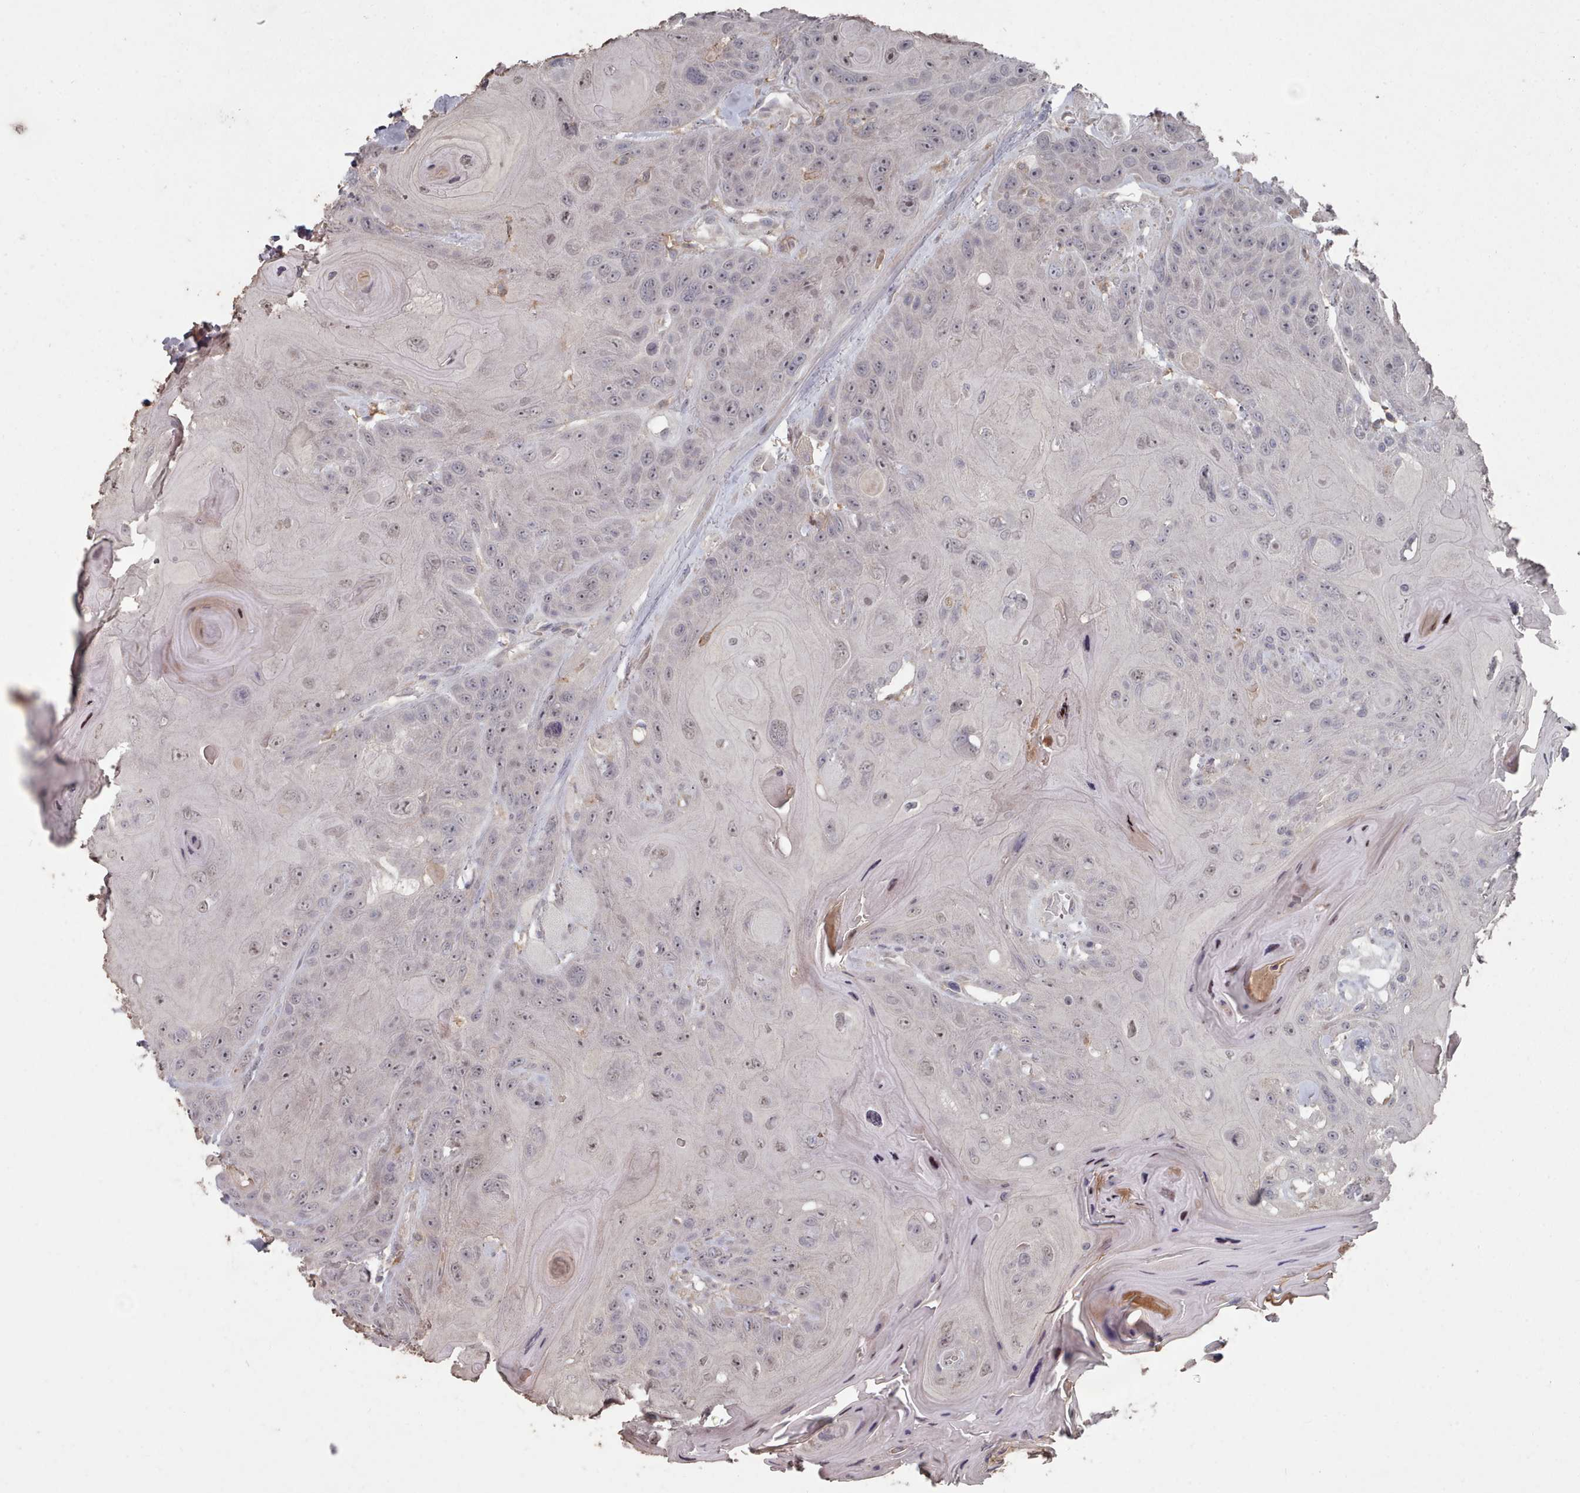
{"staining": {"intensity": "negative", "quantity": "none", "location": "none"}, "tissue": "head and neck cancer", "cell_type": "Tumor cells", "image_type": "cancer", "snomed": [{"axis": "morphology", "description": "Squamous cell carcinoma, NOS"}, {"axis": "topography", "description": "Head-Neck"}], "caption": "Immunohistochemical staining of human head and neck cancer reveals no significant staining in tumor cells.", "gene": "COL8A2", "patient": {"sex": "female", "age": 59}}